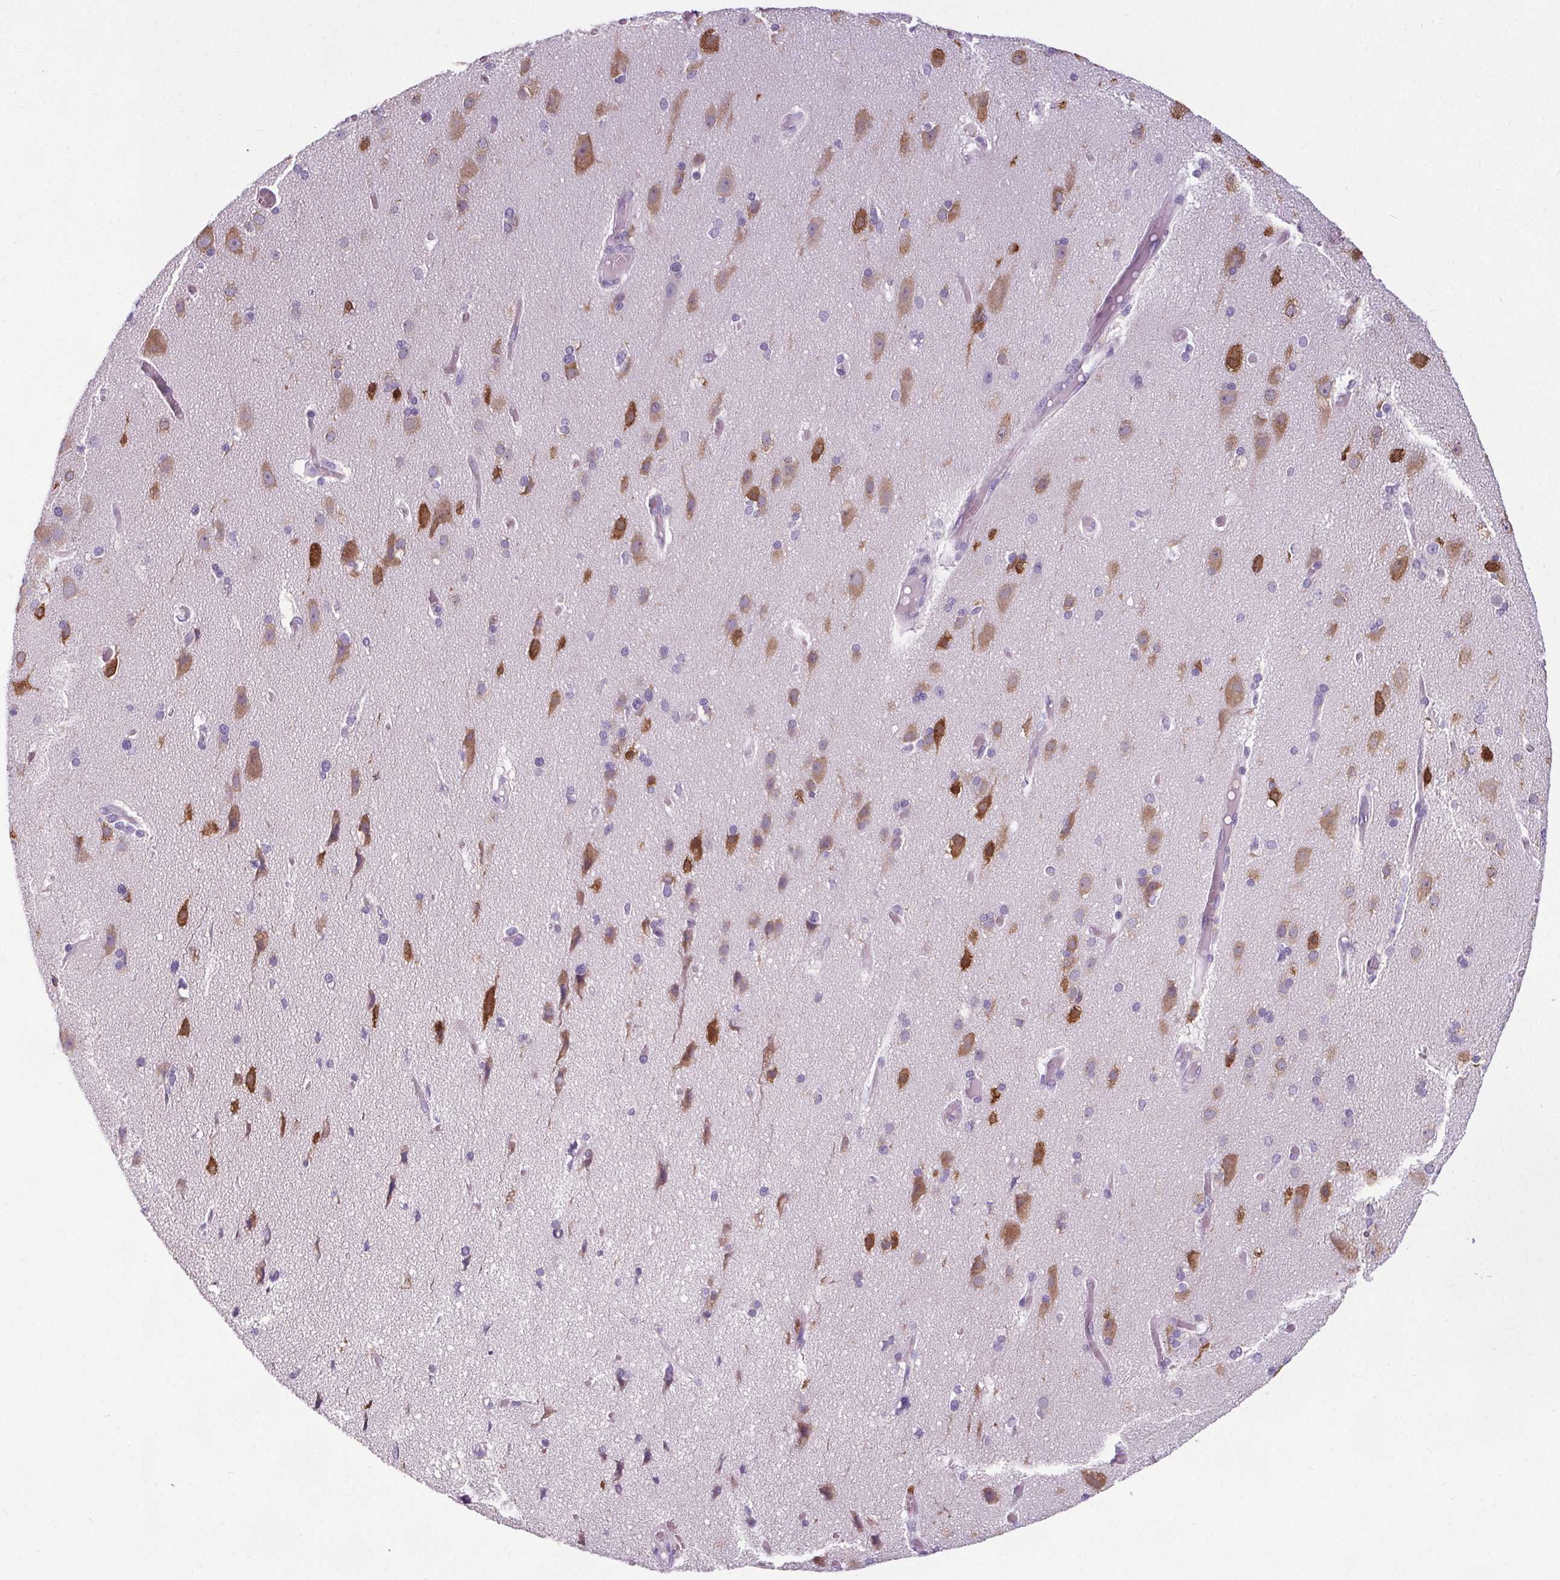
{"staining": {"intensity": "negative", "quantity": "none", "location": "none"}, "tissue": "cerebral cortex", "cell_type": "Endothelial cells", "image_type": "normal", "snomed": [{"axis": "morphology", "description": "Normal tissue, NOS"}, {"axis": "morphology", "description": "Glioma, malignant, High grade"}, {"axis": "topography", "description": "Cerebral cortex"}], "caption": "Benign cerebral cortex was stained to show a protein in brown. There is no significant staining in endothelial cells. (DAB (3,3'-diaminobenzidine) immunohistochemistry visualized using brightfield microscopy, high magnification).", "gene": "ELAVL2", "patient": {"sex": "male", "age": 71}}